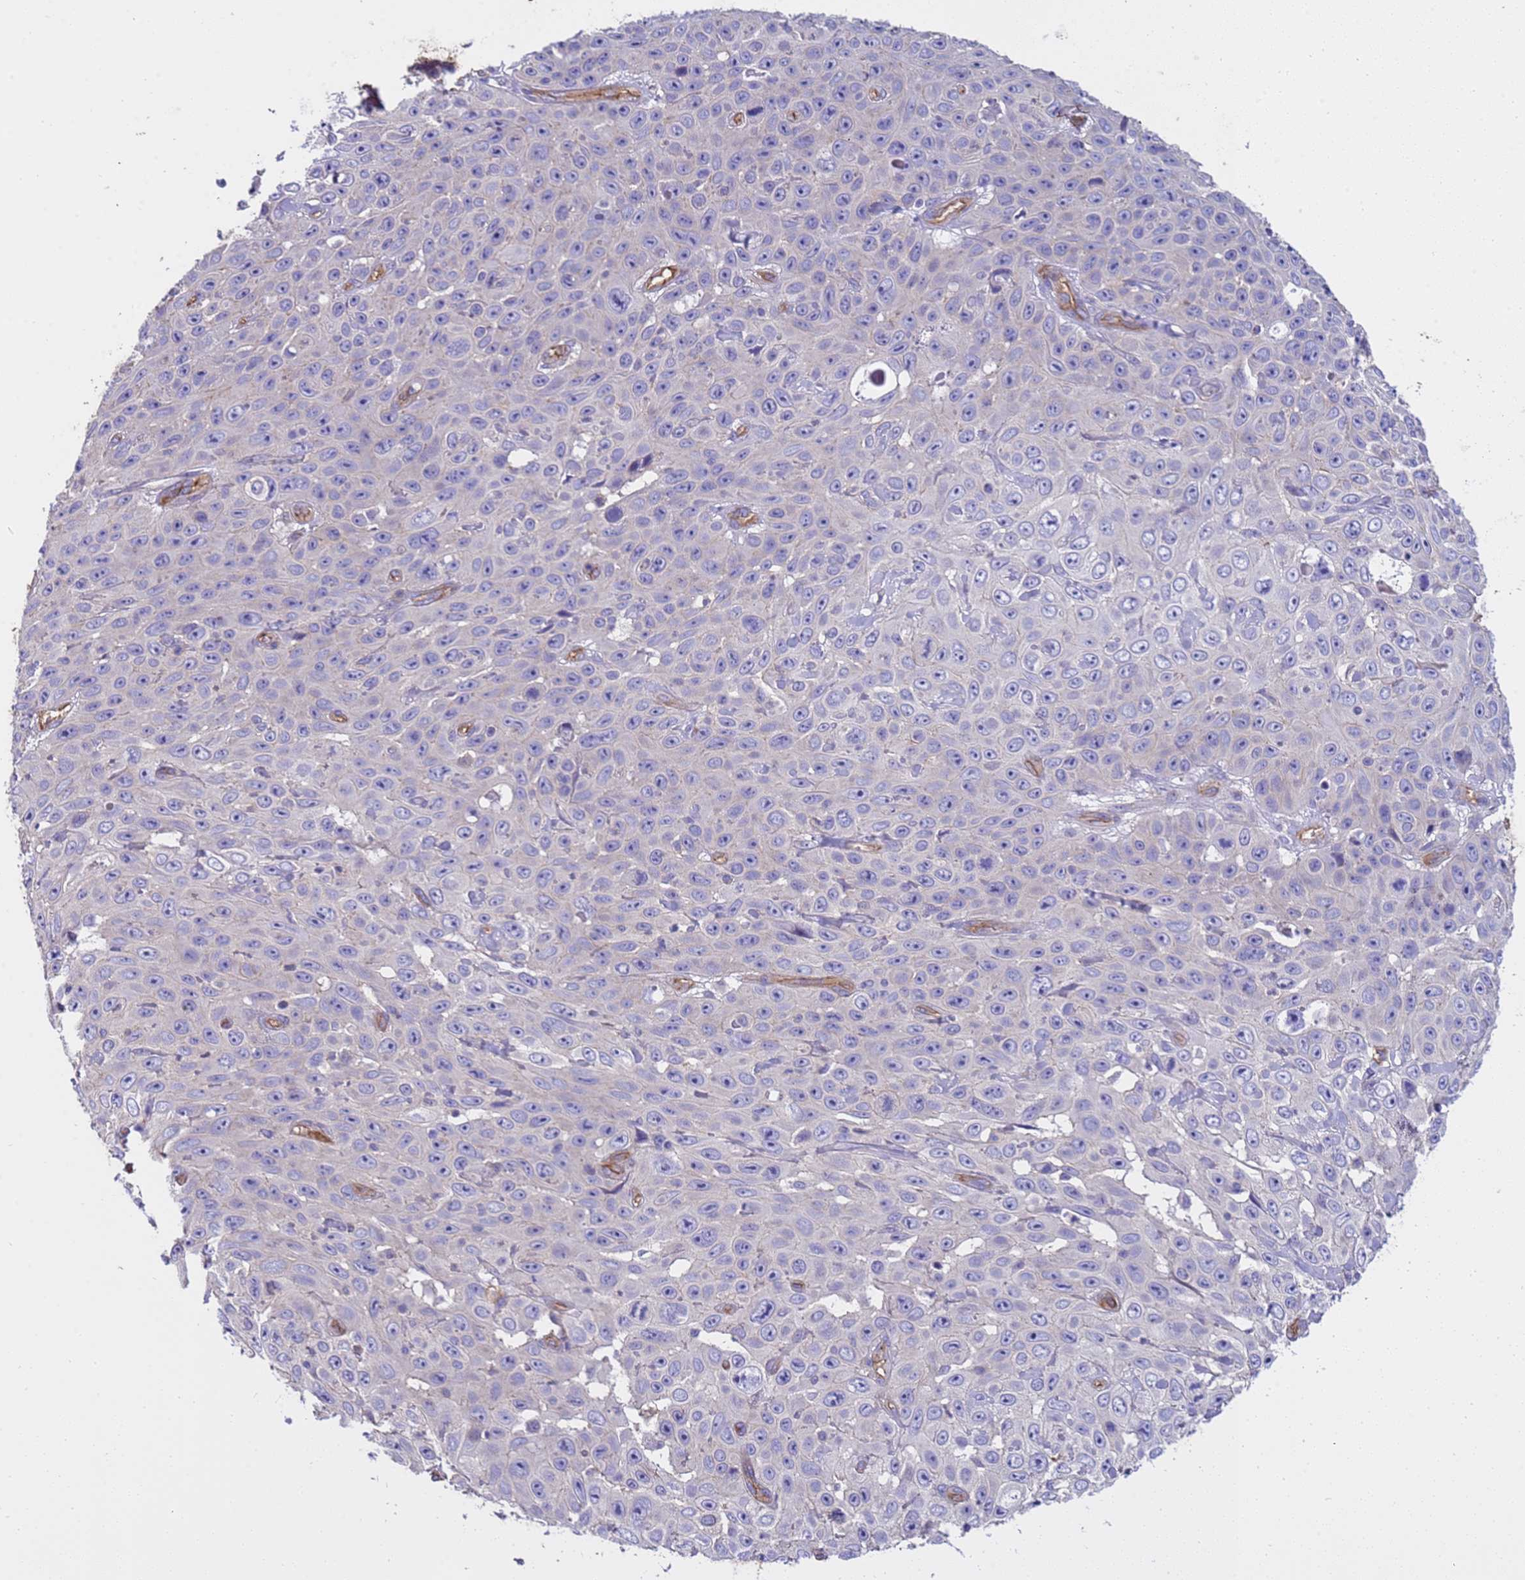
{"staining": {"intensity": "negative", "quantity": "none", "location": "none"}, "tissue": "skin cancer", "cell_type": "Tumor cells", "image_type": "cancer", "snomed": [{"axis": "morphology", "description": "Squamous cell carcinoma, NOS"}, {"axis": "topography", "description": "Skin"}], "caption": "Immunohistochemistry photomicrograph of human skin cancer (squamous cell carcinoma) stained for a protein (brown), which reveals no expression in tumor cells.", "gene": "ZNF248", "patient": {"sex": "male", "age": 82}}